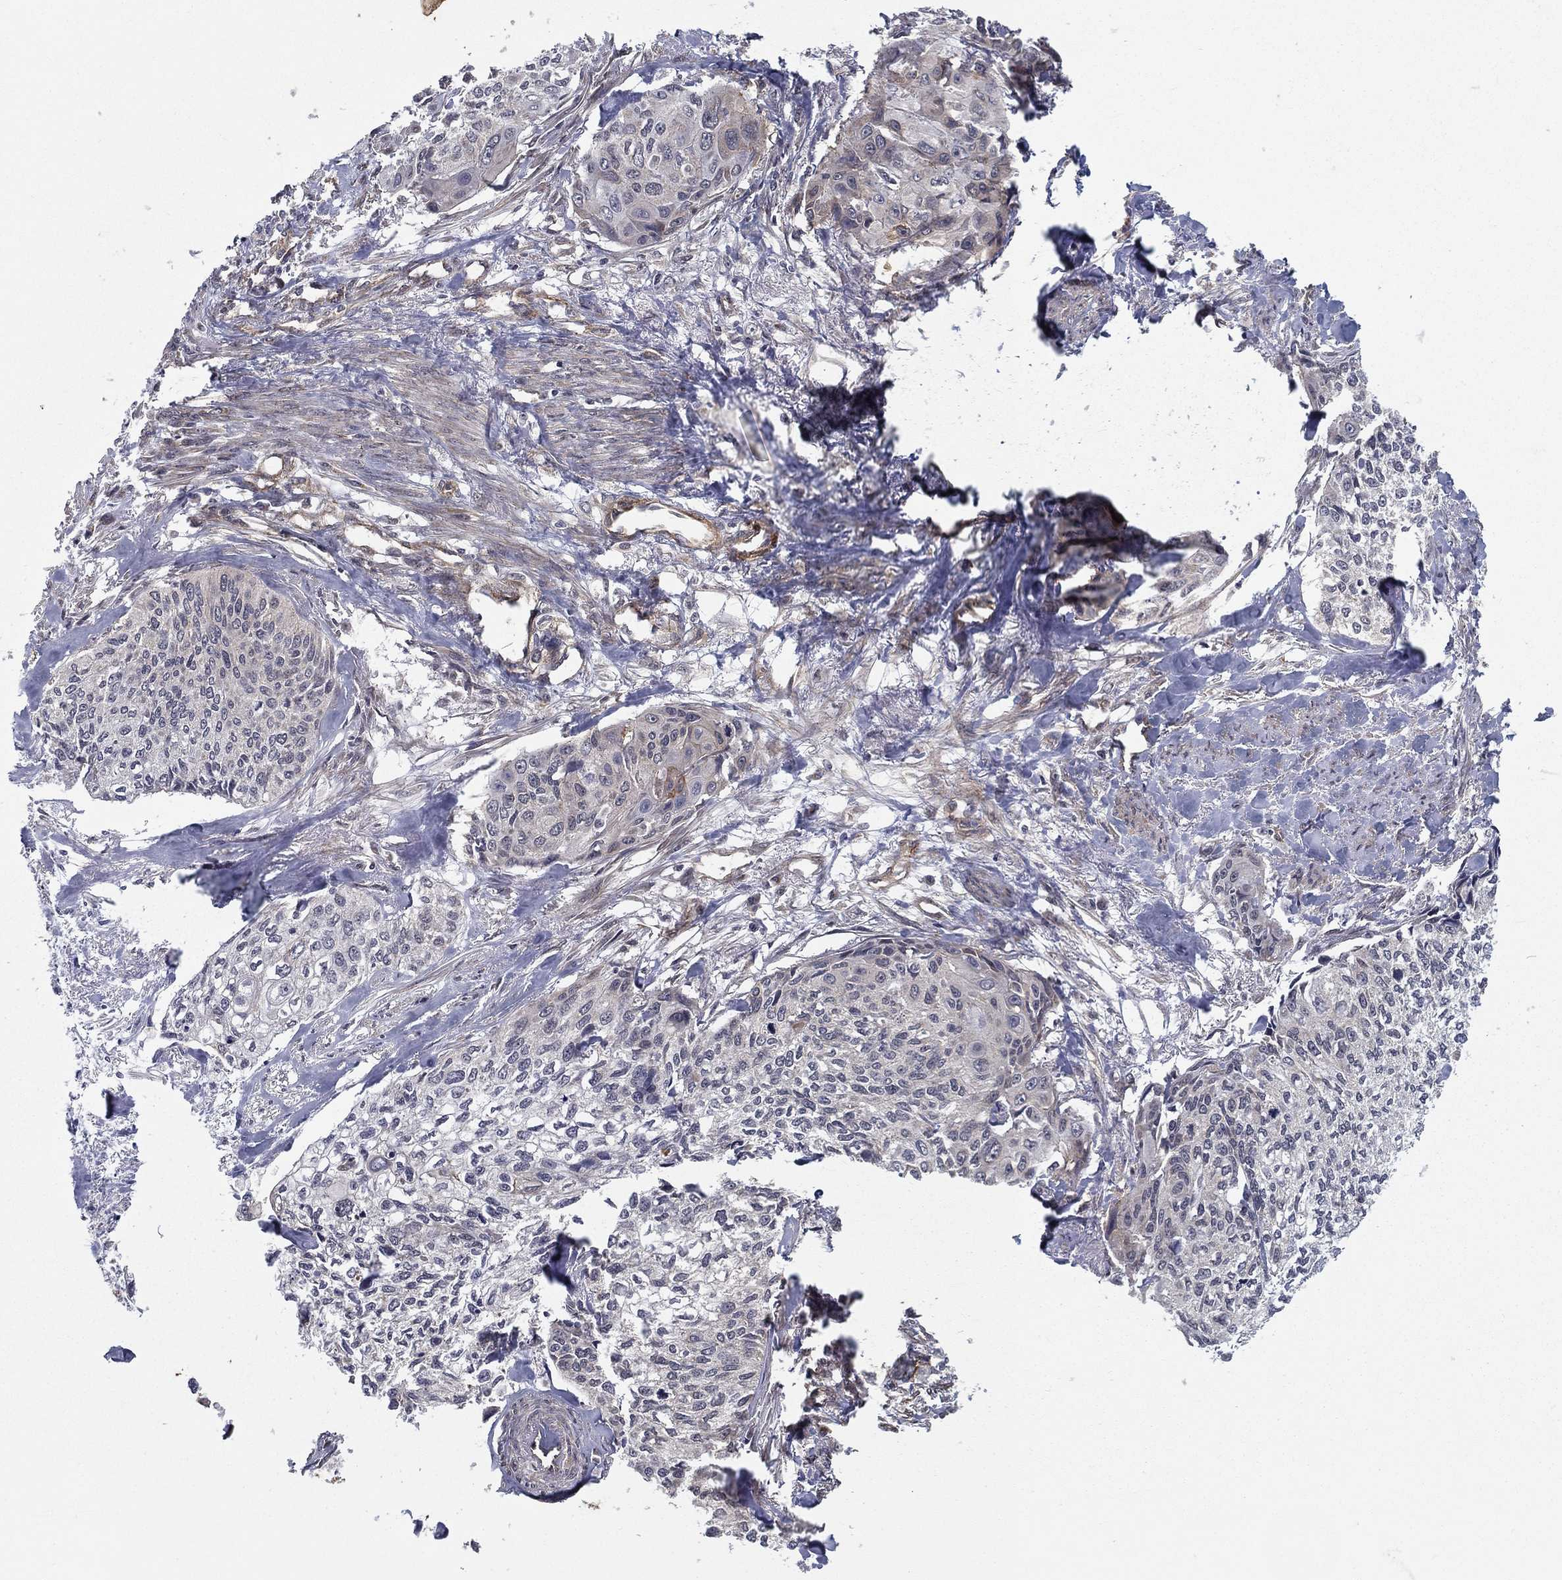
{"staining": {"intensity": "negative", "quantity": "none", "location": "none"}, "tissue": "cervical cancer", "cell_type": "Tumor cells", "image_type": "cancer", "snomed": [{"axis": "morphology", "description": "Squamous cell carcinoma, NOS"}, {"axis": "topography", "description": "Cervix"}], "caption": "This is an immunohistochemistry (IHC) histopathology image of human cervical cancer. There is no positivity in tumor cells.", "gene": "UACA", "patient": {"sex": "female", "age": 58}}